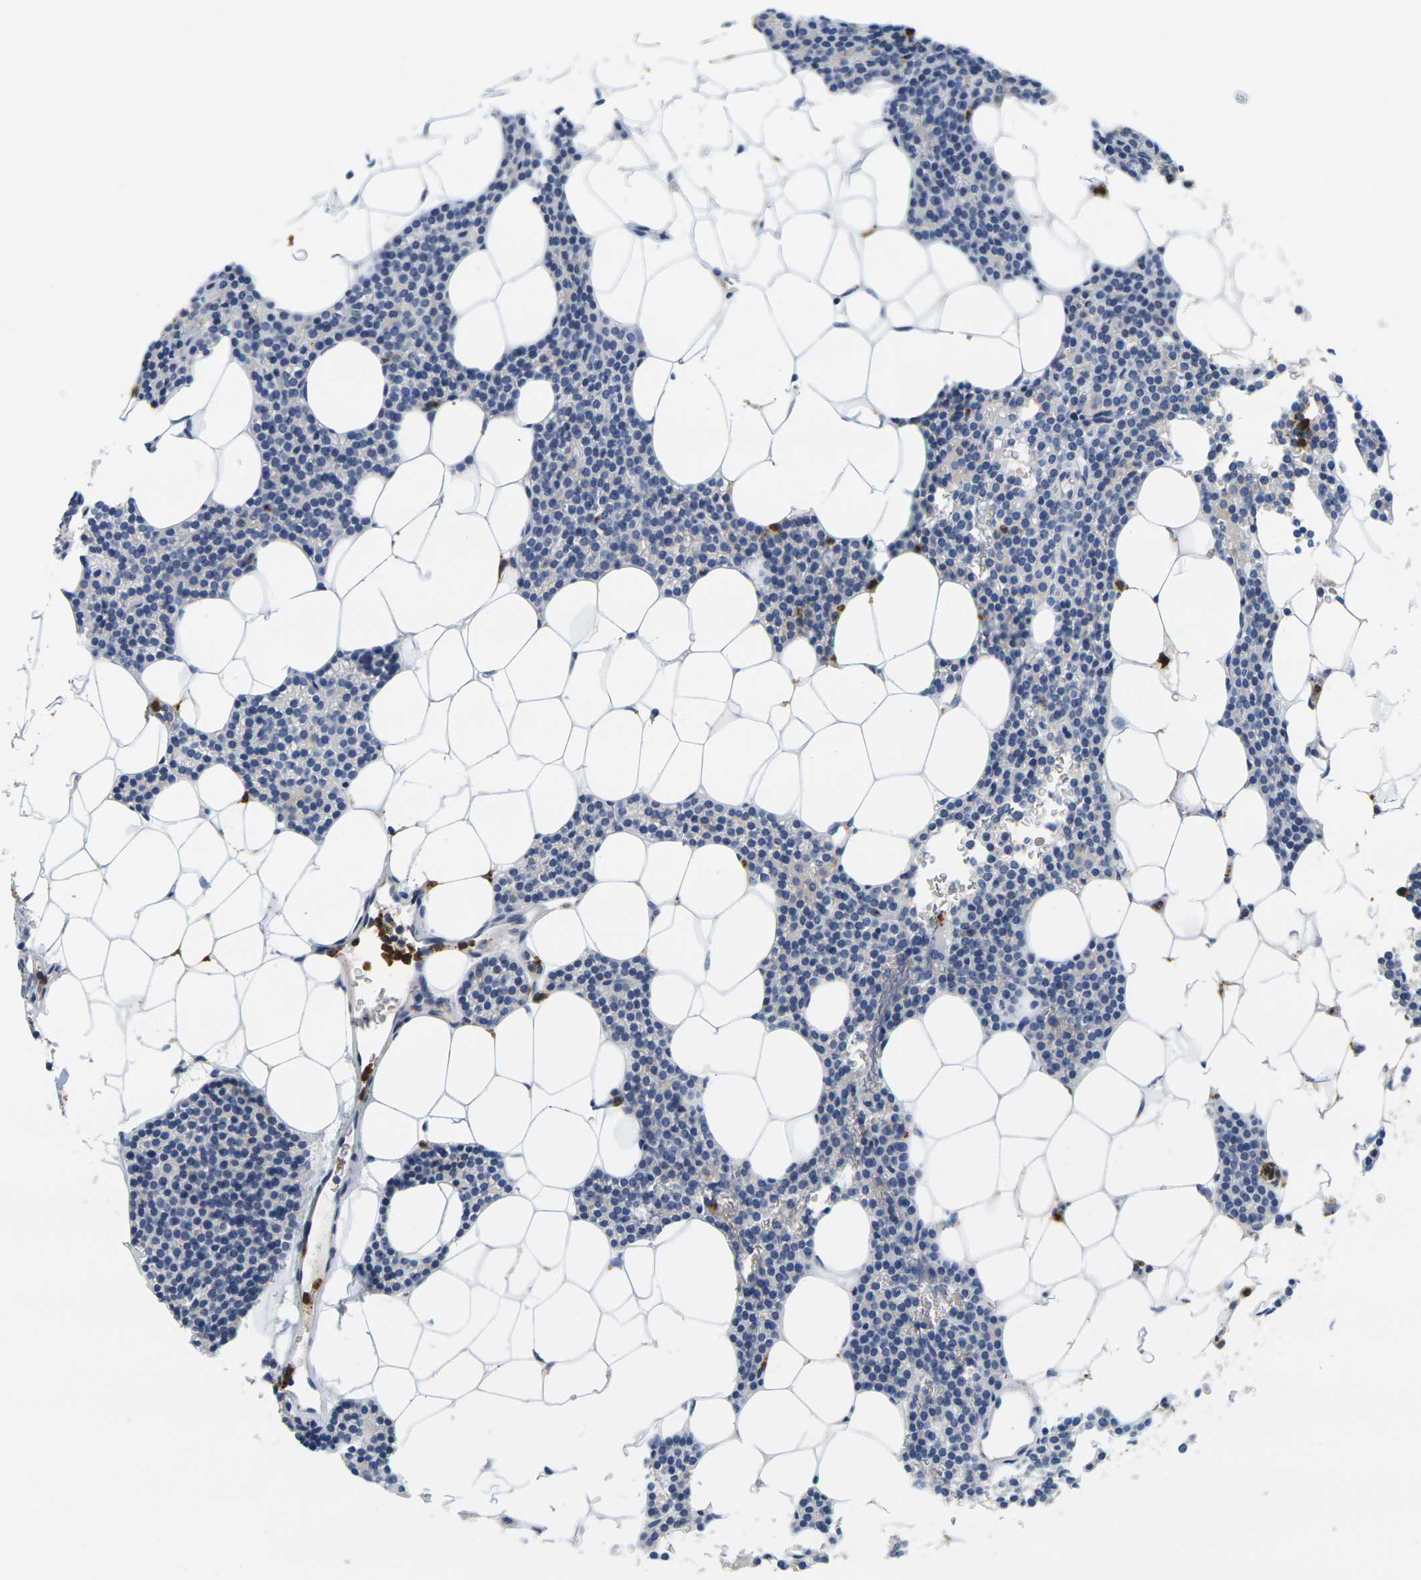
{"staining": {"intensity": "negative", "quantity": "none", "location": "none"}, "tissue": "parathyroid gland", "cell_type": "Glandular cells", "image_type": "normal", "snomed": [{"axis": "morphology", "description": "Normal tissue, NOS"}, {"axis": "morphology", "description": "Adenoma, NOS"}, {"axis": "topography", "description": "Parathyroid gland"}], "caption": "This is a image of immunohistochemistry staining of unremarkable parathyroid gland, which shows no positivity in glandular cells.", "gene": "KLK5", "patient": {"sex": "female", "age": 51}}